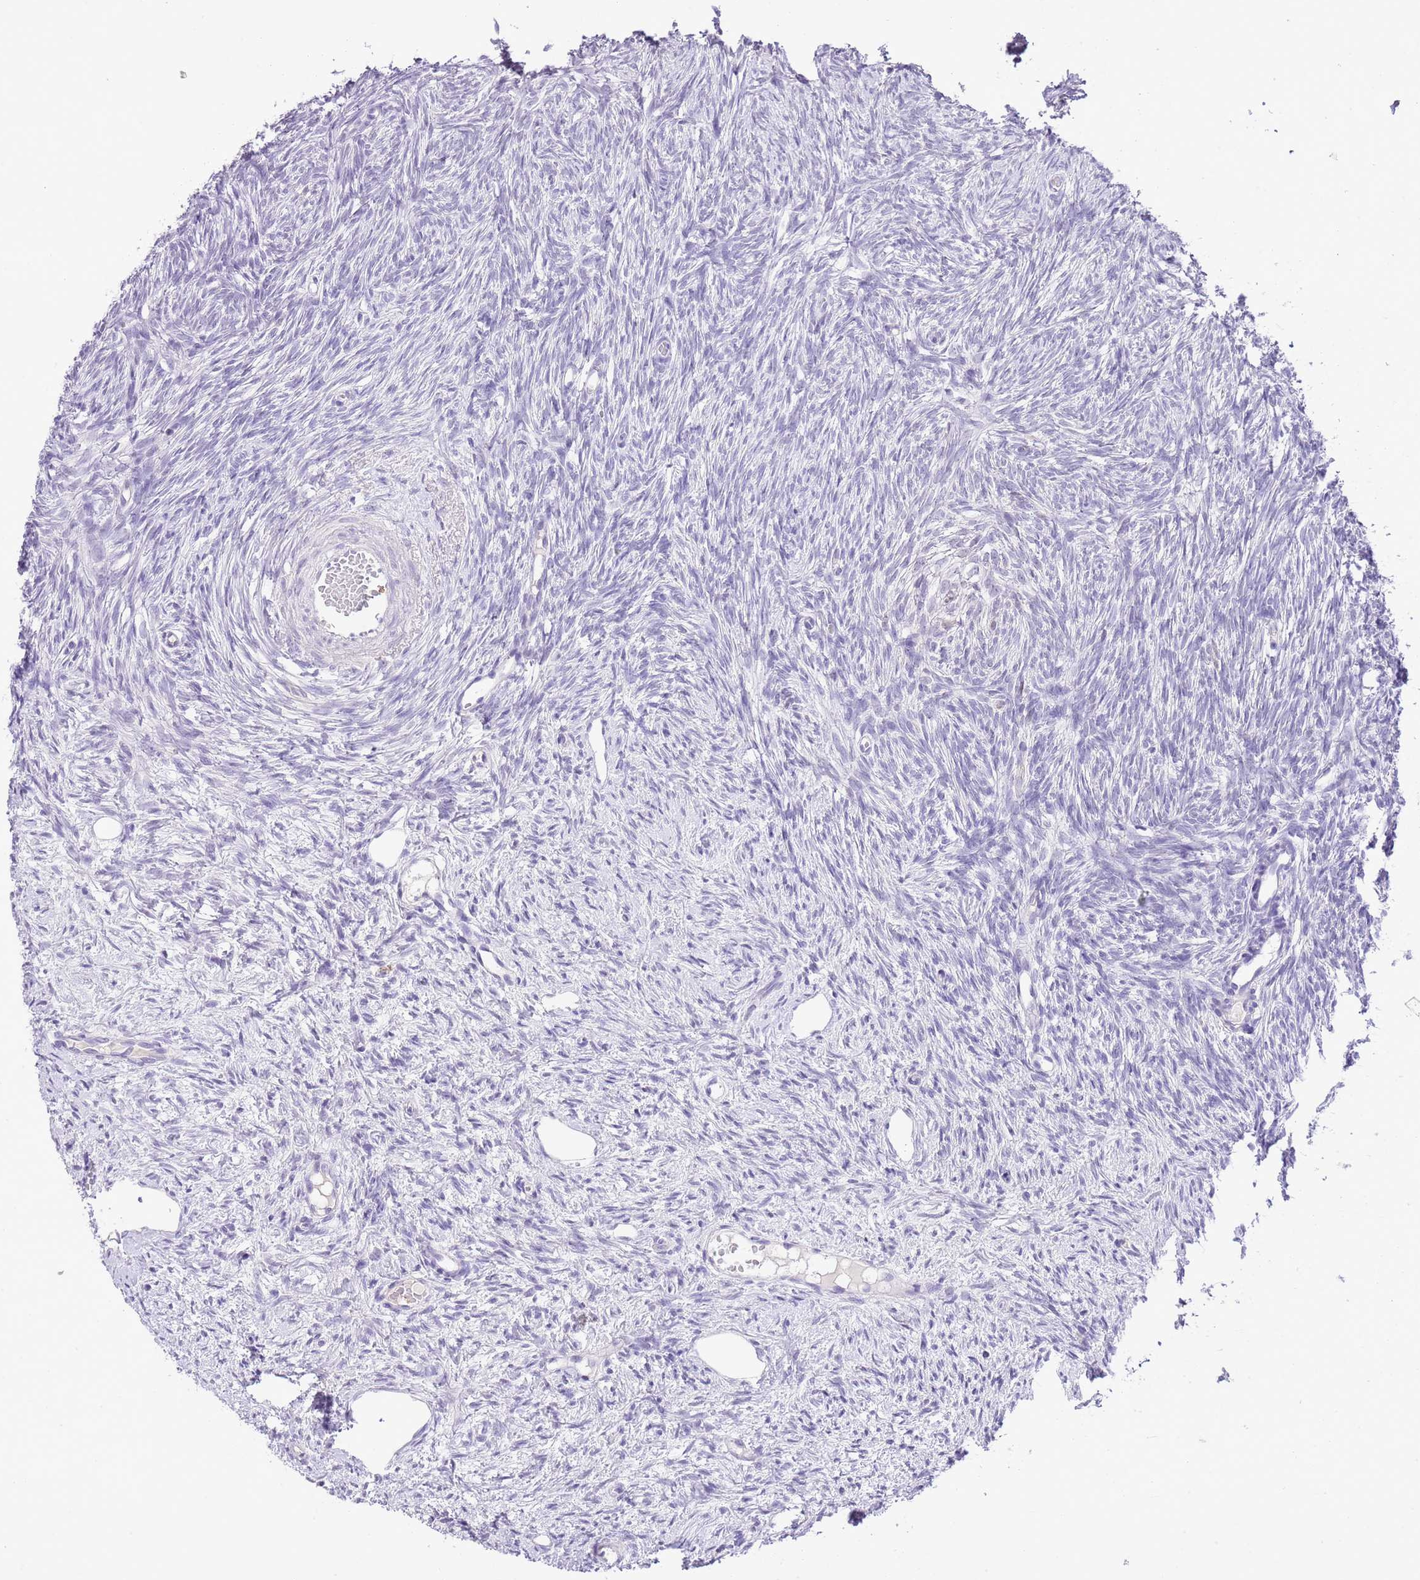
{"staining": {"intensity": "negative", "quantity": "none", "location": "none"}, "tissue": "ovary", "cell_type": "Ovarian stroma cells", "image_type": "normal", "snomed": [{"axis": "morphology", "description": "Normal tissue, NOS"}, {"axis": "topography", "description": "Ovary"}], "caption": "Human ovary stained for a protein using immunohistochemistry exhibits no positivity in ovarian stroma cells.", "gene": "MIDN", "patient": {"sex": "female", "age": 51}}